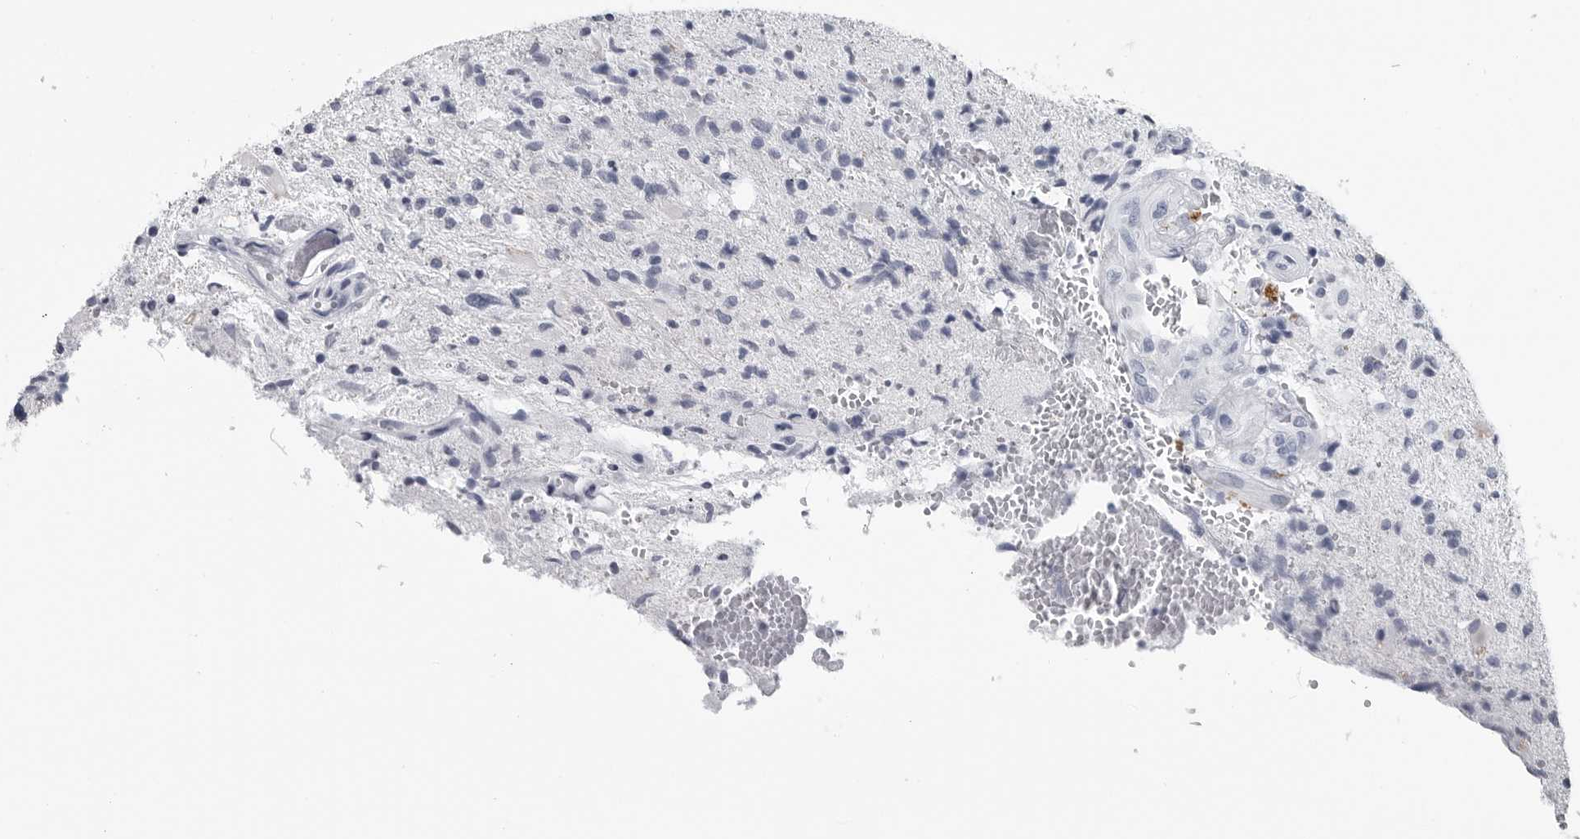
{"staining": {"intensity": "negative", "quantity": "none", "location": "none"}, "tissue": "glioma", "cell_type": "Tumor cells", "image_type": "cancer", "snomed": [{"axis": "morphology", "description": "Glioma, malignant, High grade"}, {"axis": "topography", "description": "Brain"}], "caption": "Glioma stained for a protein using immunohistochemistry (IHC) shows no staining tumor cells.", "gene": "AMPD1", "patient": {"sex": "male", "age": 72}}